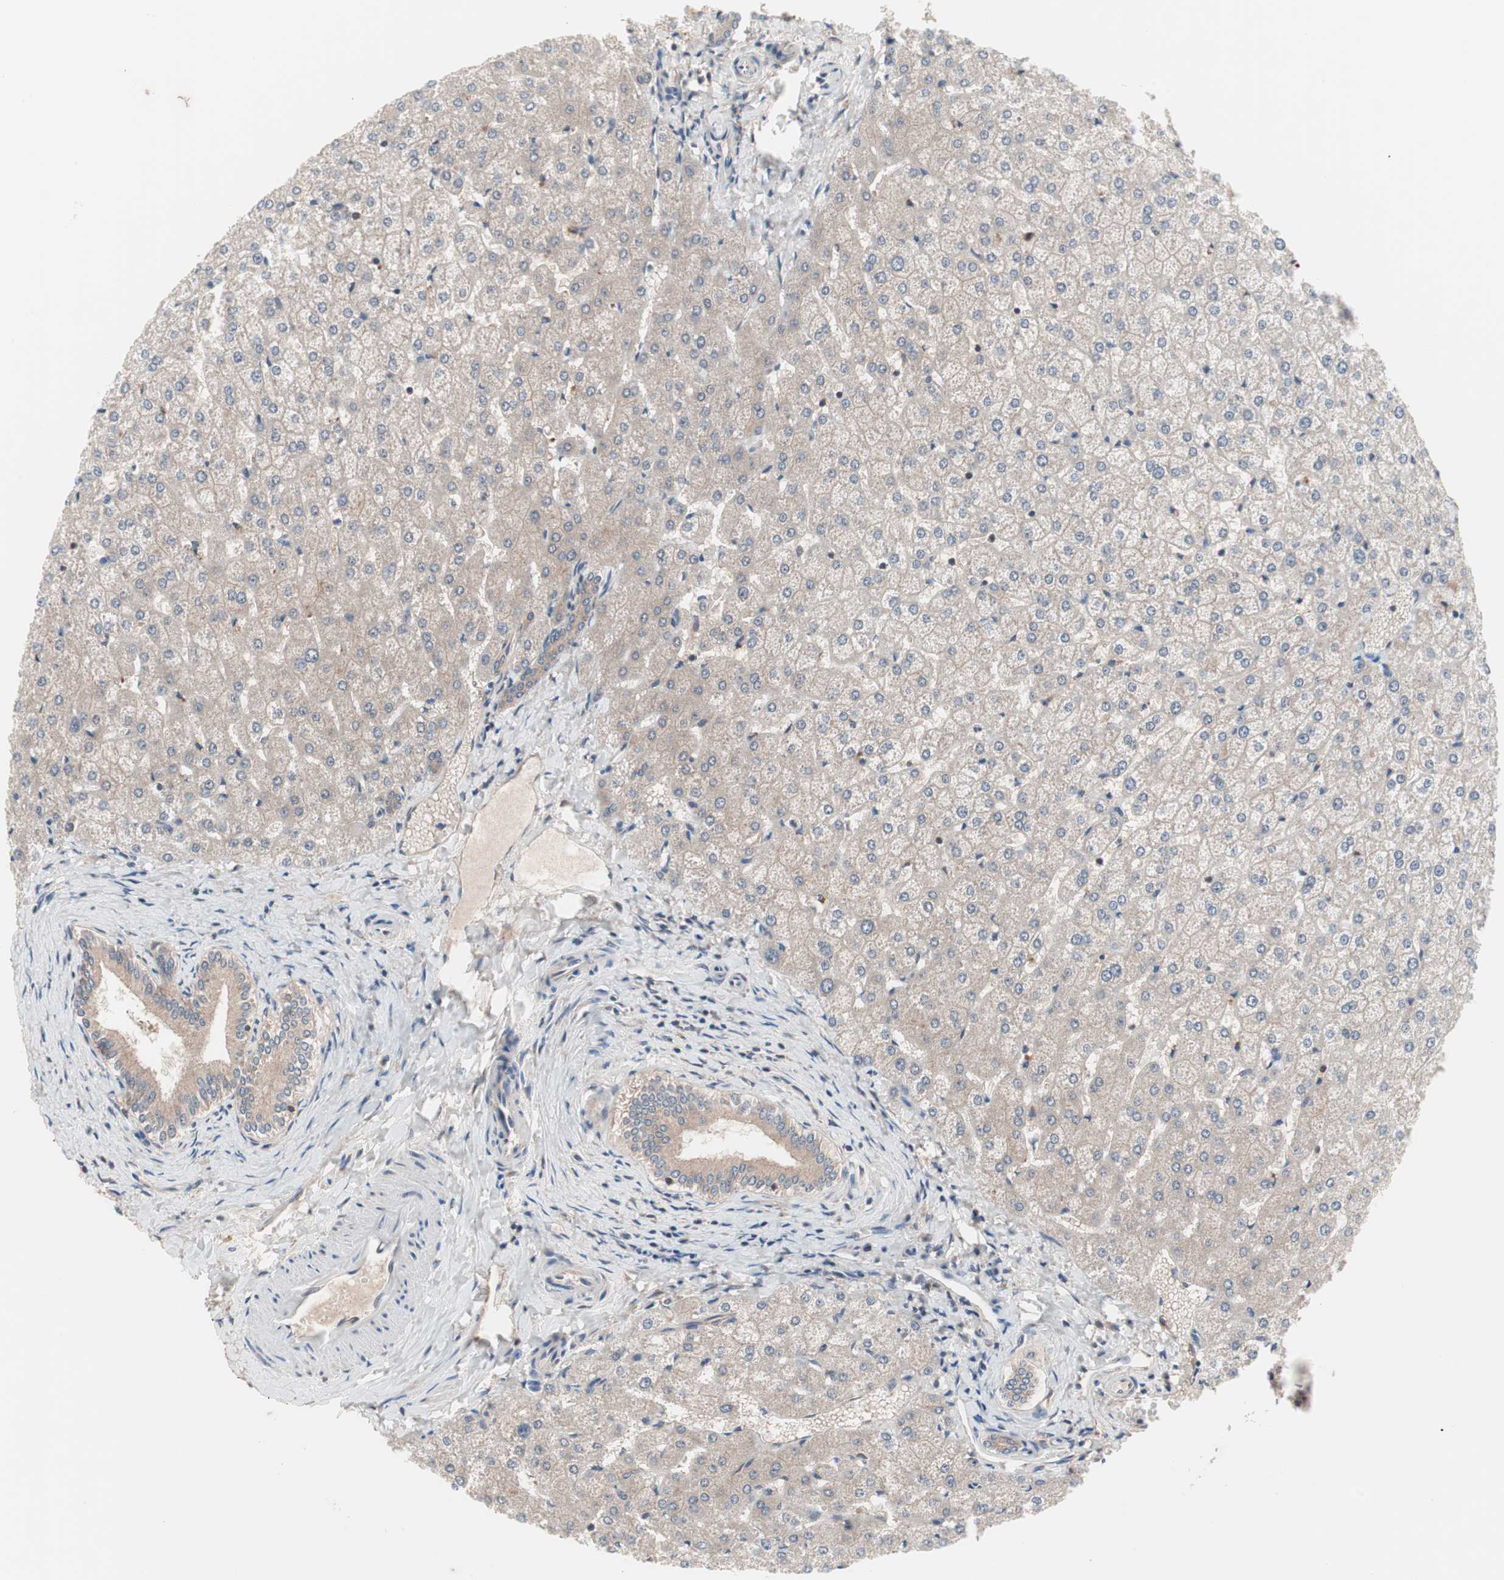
{"staining": {"intensity": "weak", "quantity": ">75%", "location": "cytoplasmic/membranous"}, "tissue": "liver", "cell_type": "Cholangiocytes", "image_type": "normal", "snomed": [{"axis": "morphology", "description": "Normal tissue, NOS"}, {"axis": "topography", "description": "Liver"}], "caption": "Normal liver shows weak cytoplasmic/membranous staining in approximately >75% of cholangiocytes, visualized by immunohistochemistry.", "gene": "IRS1", "patient": {"sex": "female", "age": 32}}